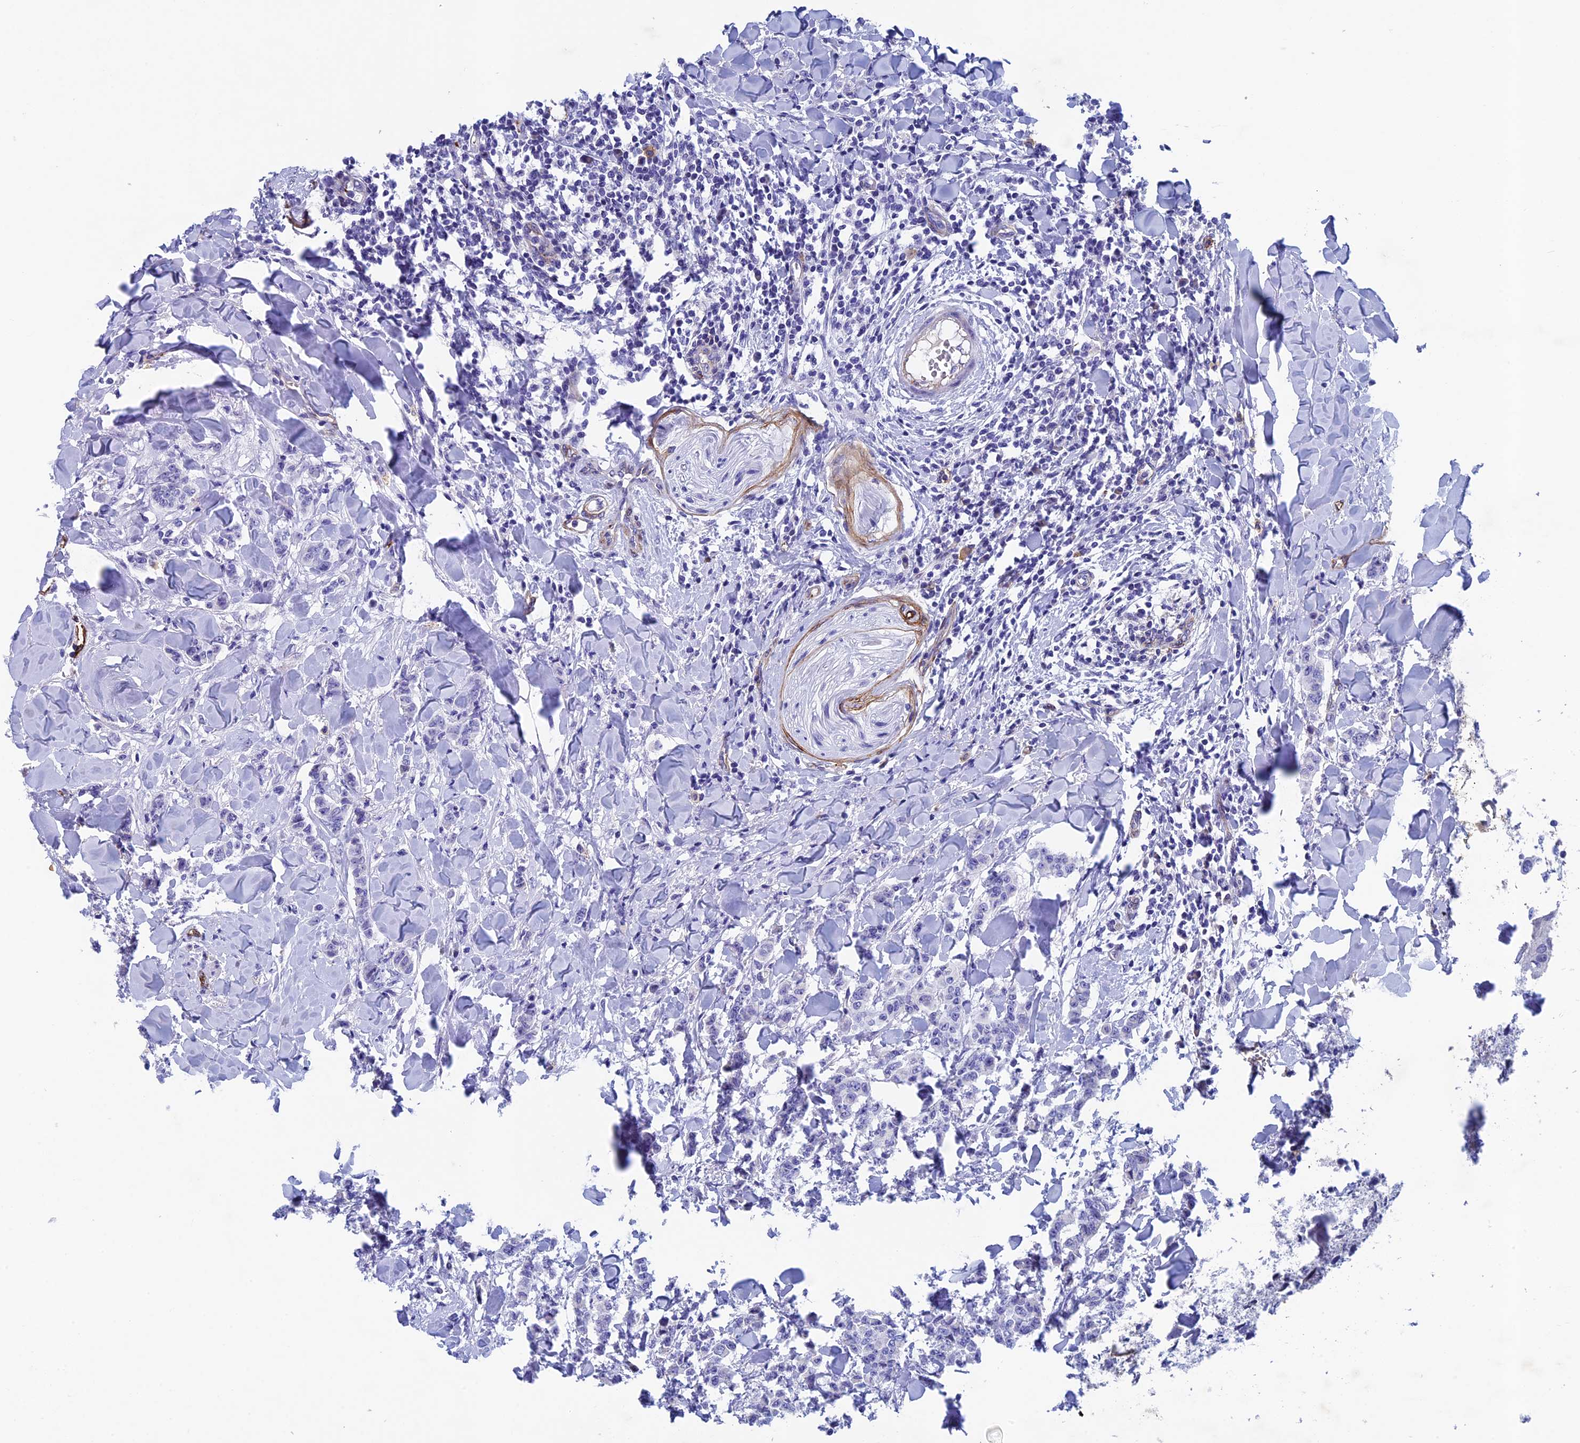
{"staining": {"intensity": "negative", "quantity": "none", "location": "none"}, "tissue": "breast cancer", "cell_type": "Tumor cells", "image_type": "cancer", "snomed": [{"axis": "morphology", "description": "Duct carcinoma"}, {"axis": "topography", "description": "Breast"}], "caption": "Human breast cancer stained for a protein using IHC reveals no positivity in tumor cells.", "gene": "INSYN1", "patient": {"sex": "female", "age": 40}}